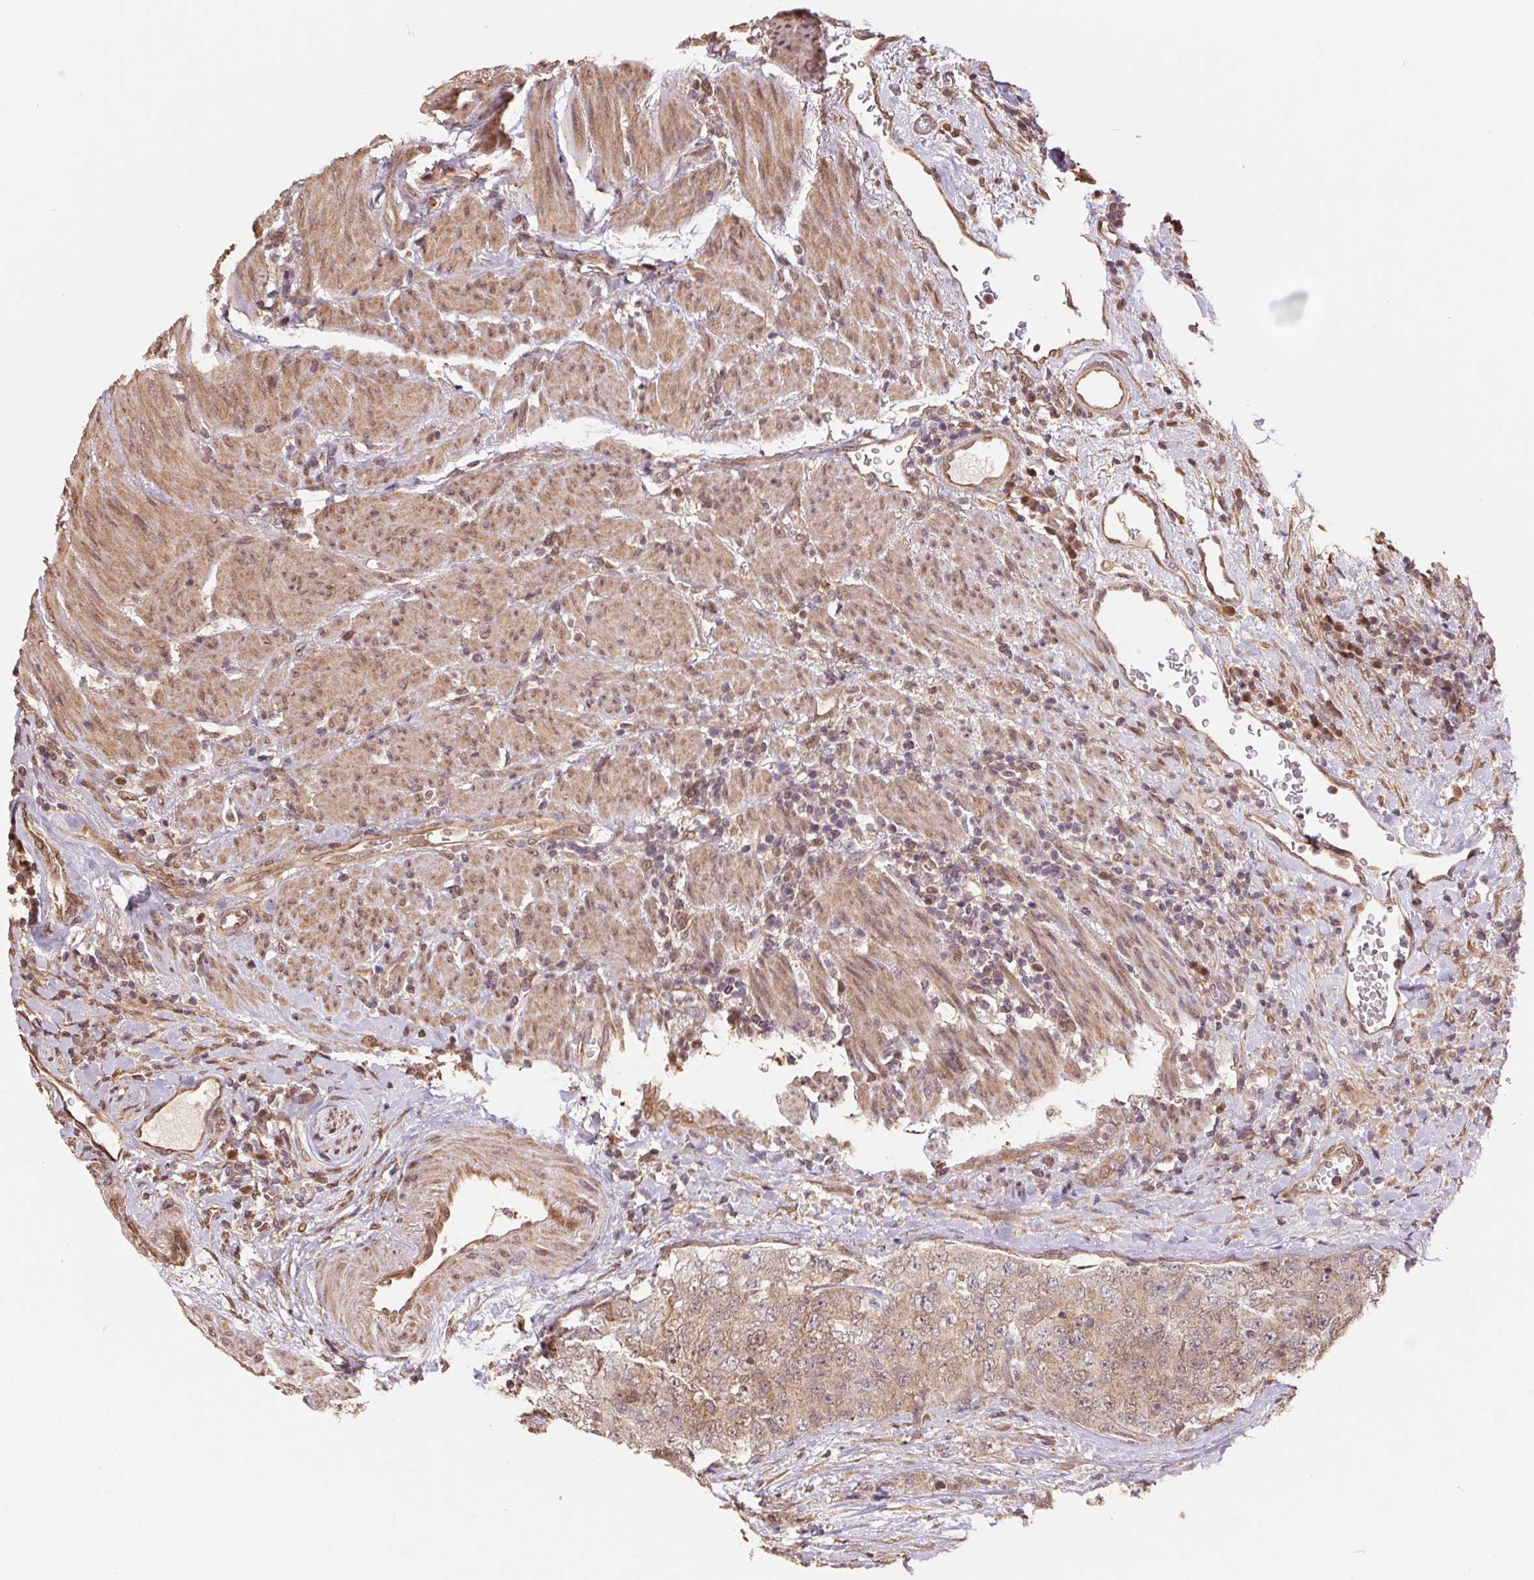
{"staining": {"intensity": "weak", "quantity": ">75%", "location": "cytoplasmic/membranous,nuclear"}, "tissue": "urothelial cancer", "cell_type": "Tumor cells", "image_type": "cancer", "snomed": [{"axis": "morphology", "description": "Urothelial carcinoma, High grade"}, {"axis": "topography", "description": "Urinary bladder"}], "caption": "An image showing weak cytoplasmic/membranous and nuclear positivity in approximately >75% of tumor cells in urothelial carcinoma (high-grade), as visualized by brown immunohistochemical staining.", "gene": "CUTA", "patient": {"sex": "female", "age": 78}}